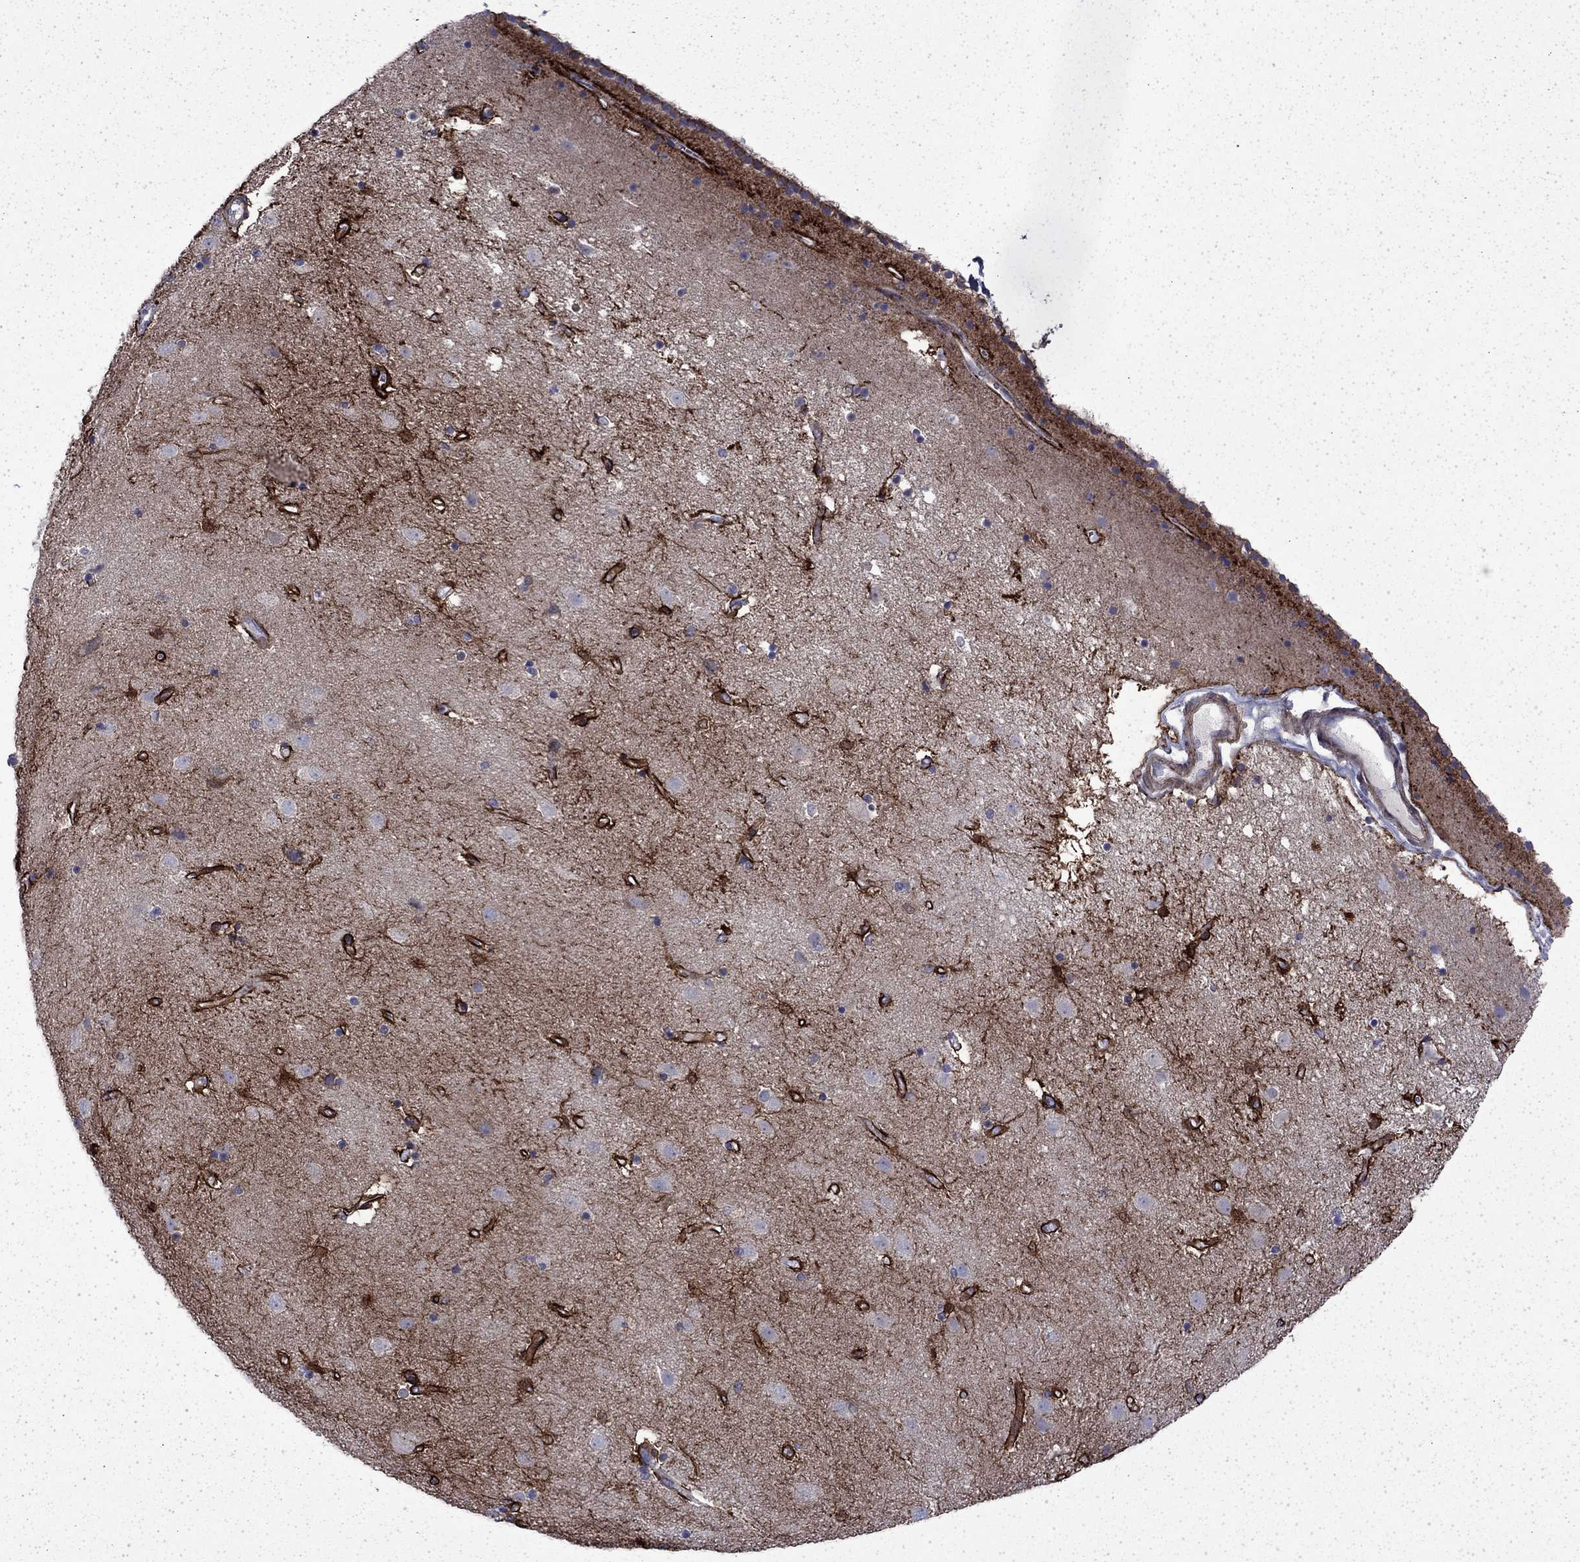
{"staining": {"intensity": "strong", "quantity": "25%-75%", "location": "cytoplasmic/membranous"}, "tissue": "caudate", "cell_type": "Glial cells", "image_type": "normal", "snomed": [{"axis": "morphology", "description": "Normal tissue, NOS"}, {"axis": "topography", "description": "Lateral ventricle wall"}], "caption": "Brown immunohistochemical staining in benign caudate displays strong cytoplasmic/membranous positivity in approximately 25%-75% of glial cells. (DAB (3,3'-diaminobenzidine) IHC, brown staining for protein, blue staining for nuclei).", "gene": "DTNA", "patient": {"sex": "female", "age": 71}}